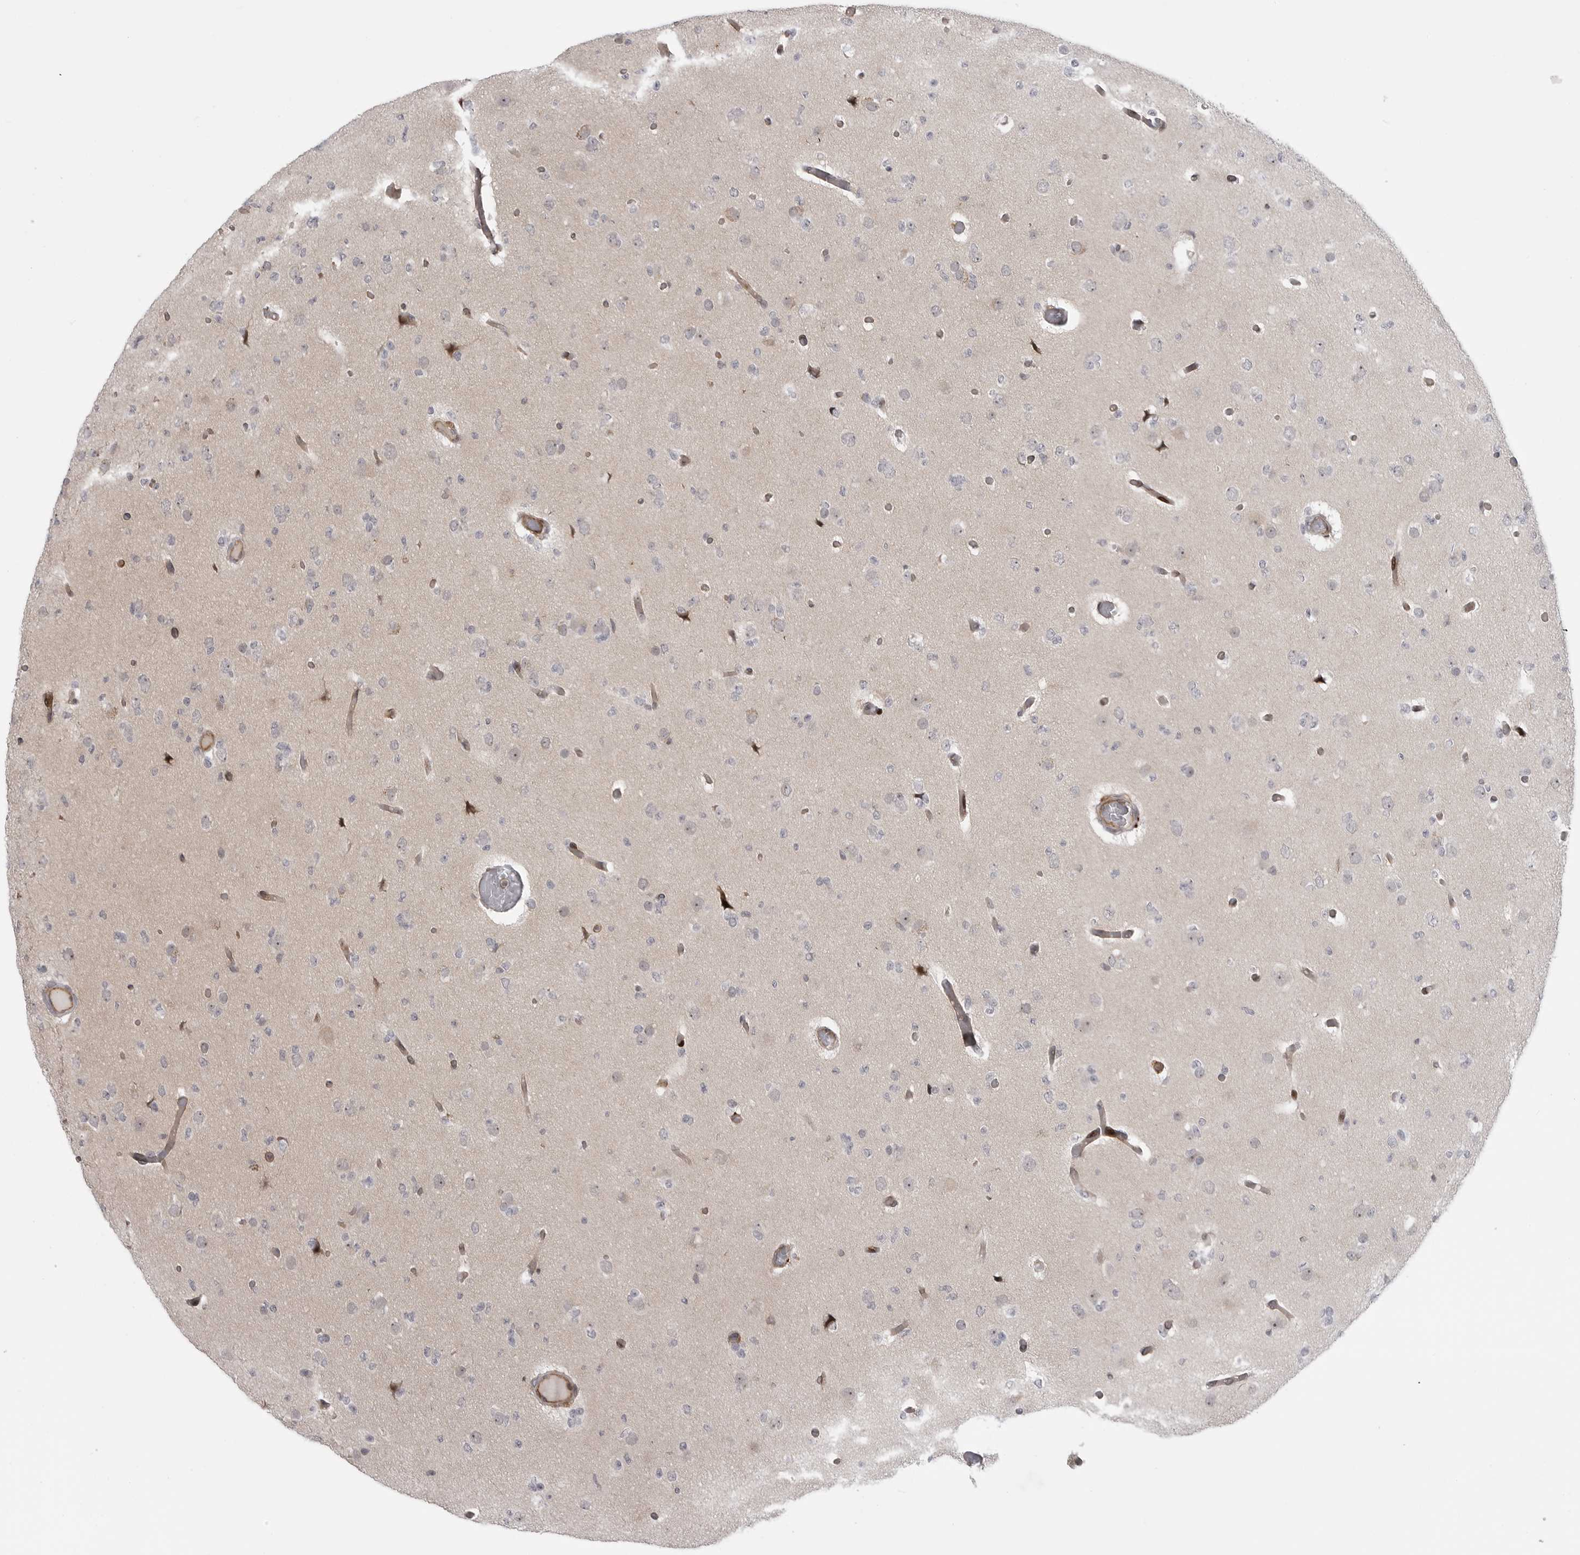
{"staining": {"intensity": "negative", "quantity": "none", "location": "none"}, "tissue": "glioma", "cell_type": "Tumor cells", "image_type": "cancer", "snomed": [{"axis": "morphology", "description": "Glioma, malignant, Low grade"}, {"axis": "topography", "description": "Brain"}], "caption": "Glioma was stained to show a protein in brown. There is no significant expression in tumor cells. The staining is performed using DAB brown chromogen with nuclei counter-stained in using hematoxylin.", "gene": "ABL1", "patient": {"sex": "female", "age": 22}}